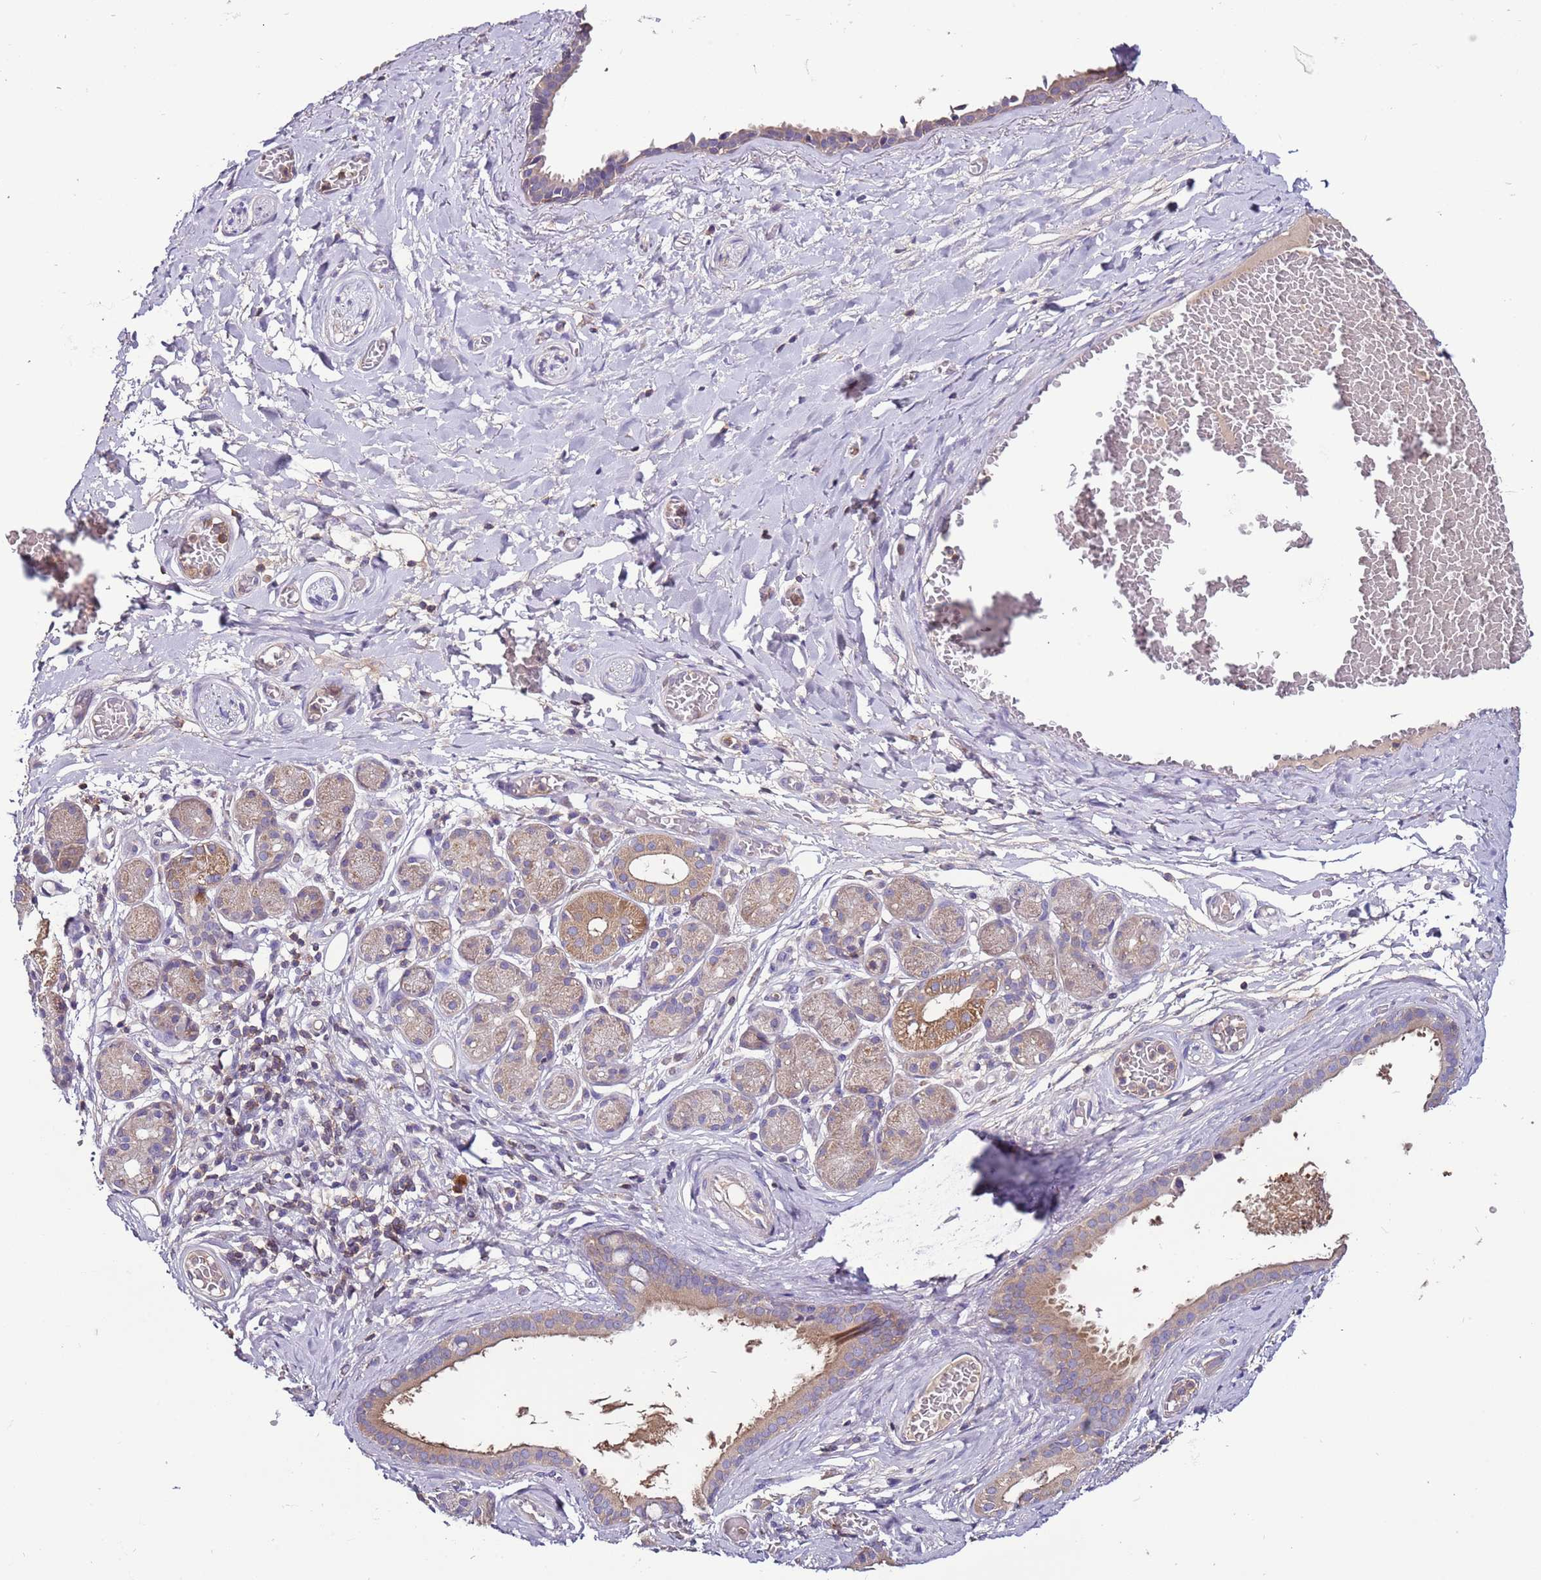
{"staining": {"intensity": "negative", "quantity": "none", "location": "none"}, "tissue": "adipose tissue", "cell_type": "Adipocytes", "image_type": "normal", "snomed": [{"axis": "morphology", "description": "Normal tissue, NOS"}, {"axis": "topography", "description": "Salivary gland"}, {"axis": "topography", "description": "Peripheral nerve tissue"}], "caption": "IHC image of unremarkable adipose tissue: adipose tissue stained with DAB (3,3'-diaminobenzidine) demonstrates no significant protein expression in adipocytes. (DAB (3,3'-diaminobenzidine) immunohistochemistry (IHC), high magnification).", "gene": "IGIP", "patient": {"sex": "male", "age": 62}}